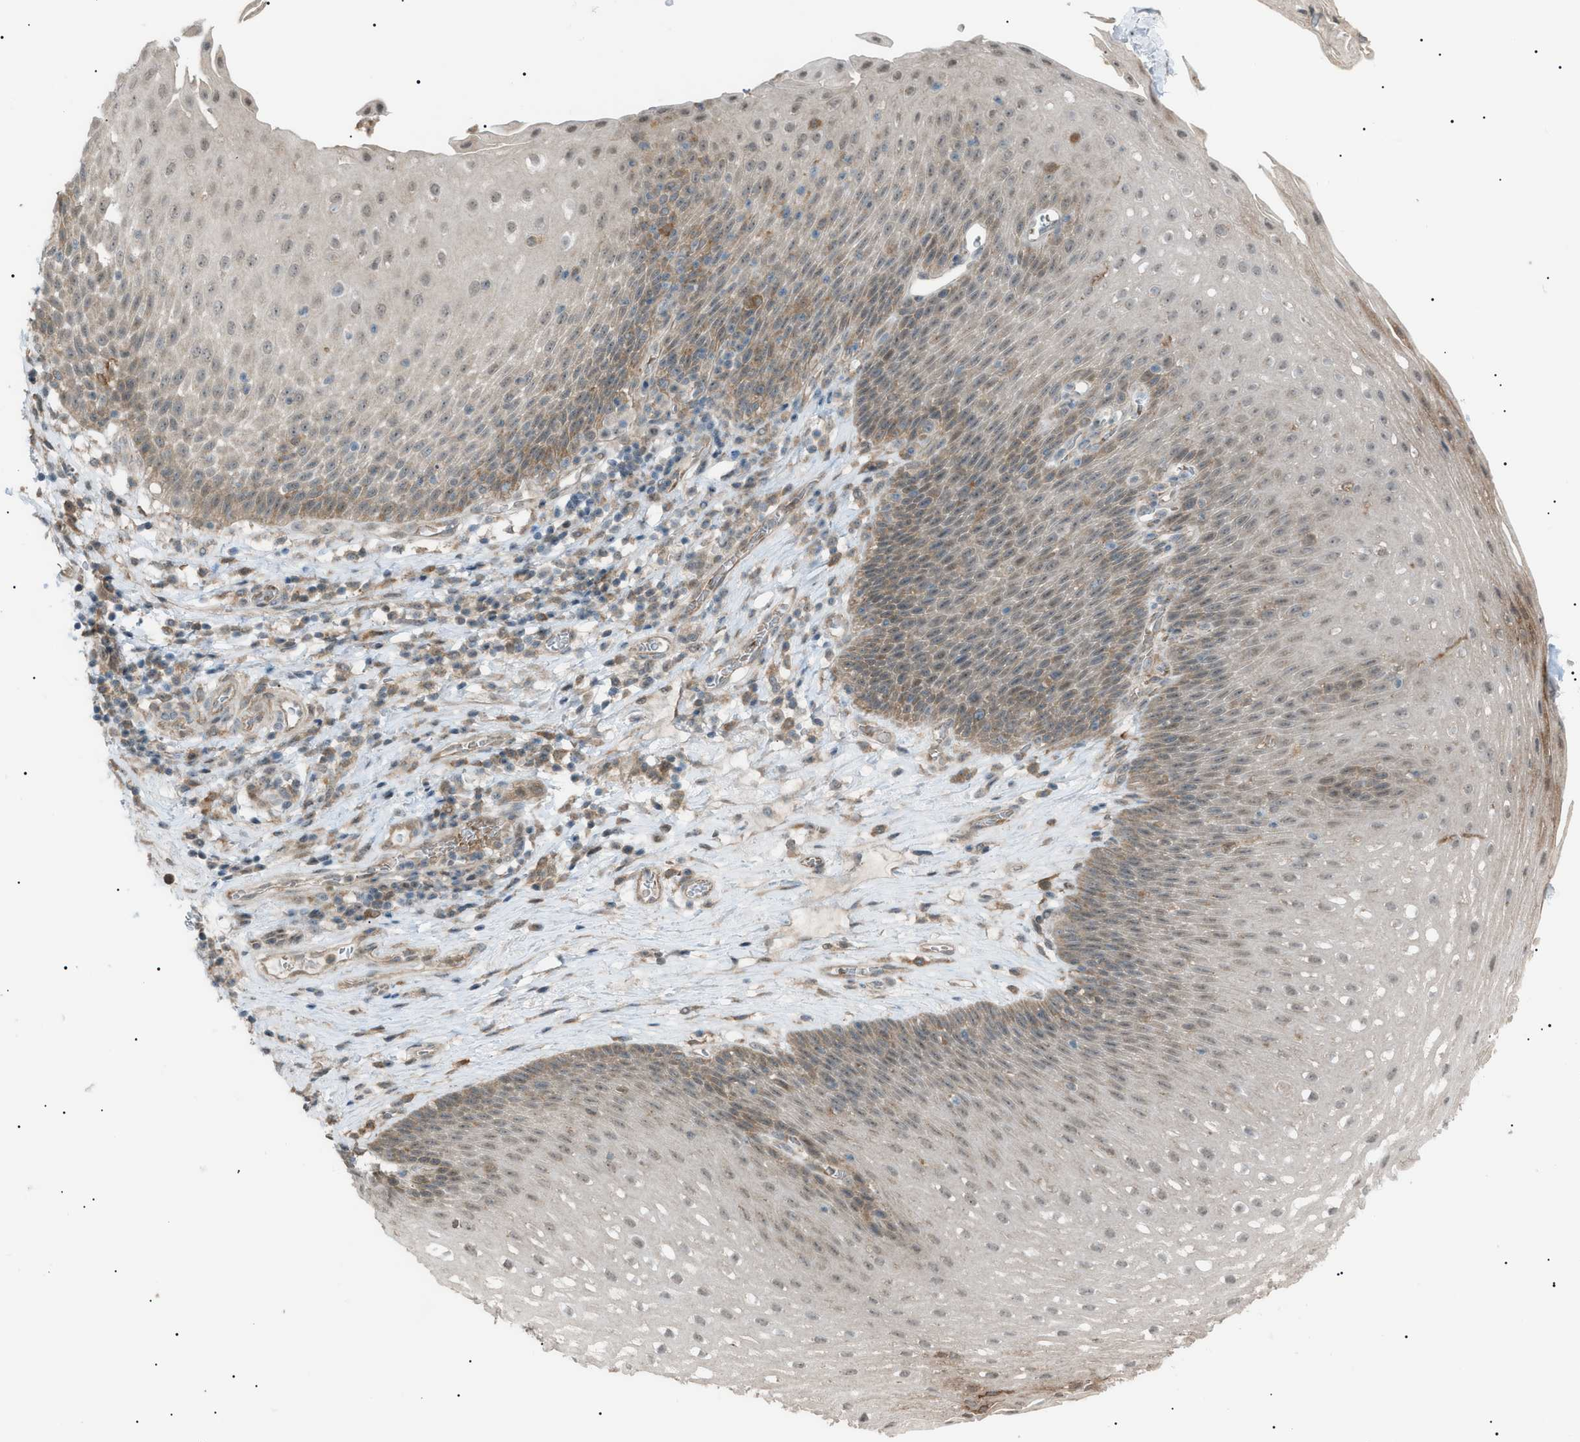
{"staining": {"intensity": "moderate", "quantity": "25%-75%", "location": "cytoplasmic/membranous"}, "tissue": "esophagus", "cell_type": "Squamous epithelial cells", "image_type": "normal", "snomed": [{"axis": "morphology", "description": "Normal tissue, NOS"}, {"axis": "topography", "description": "Esophagus"}], "caption": "Normal esophagus was stained to show a protein in brown. There is medium levels of moderate cytoplasmic/membranous positivity in about 25%-75% of squamous epithelial cells.", "gene": "LPIN2", "patient": {"sex": "male", "age": 48}}